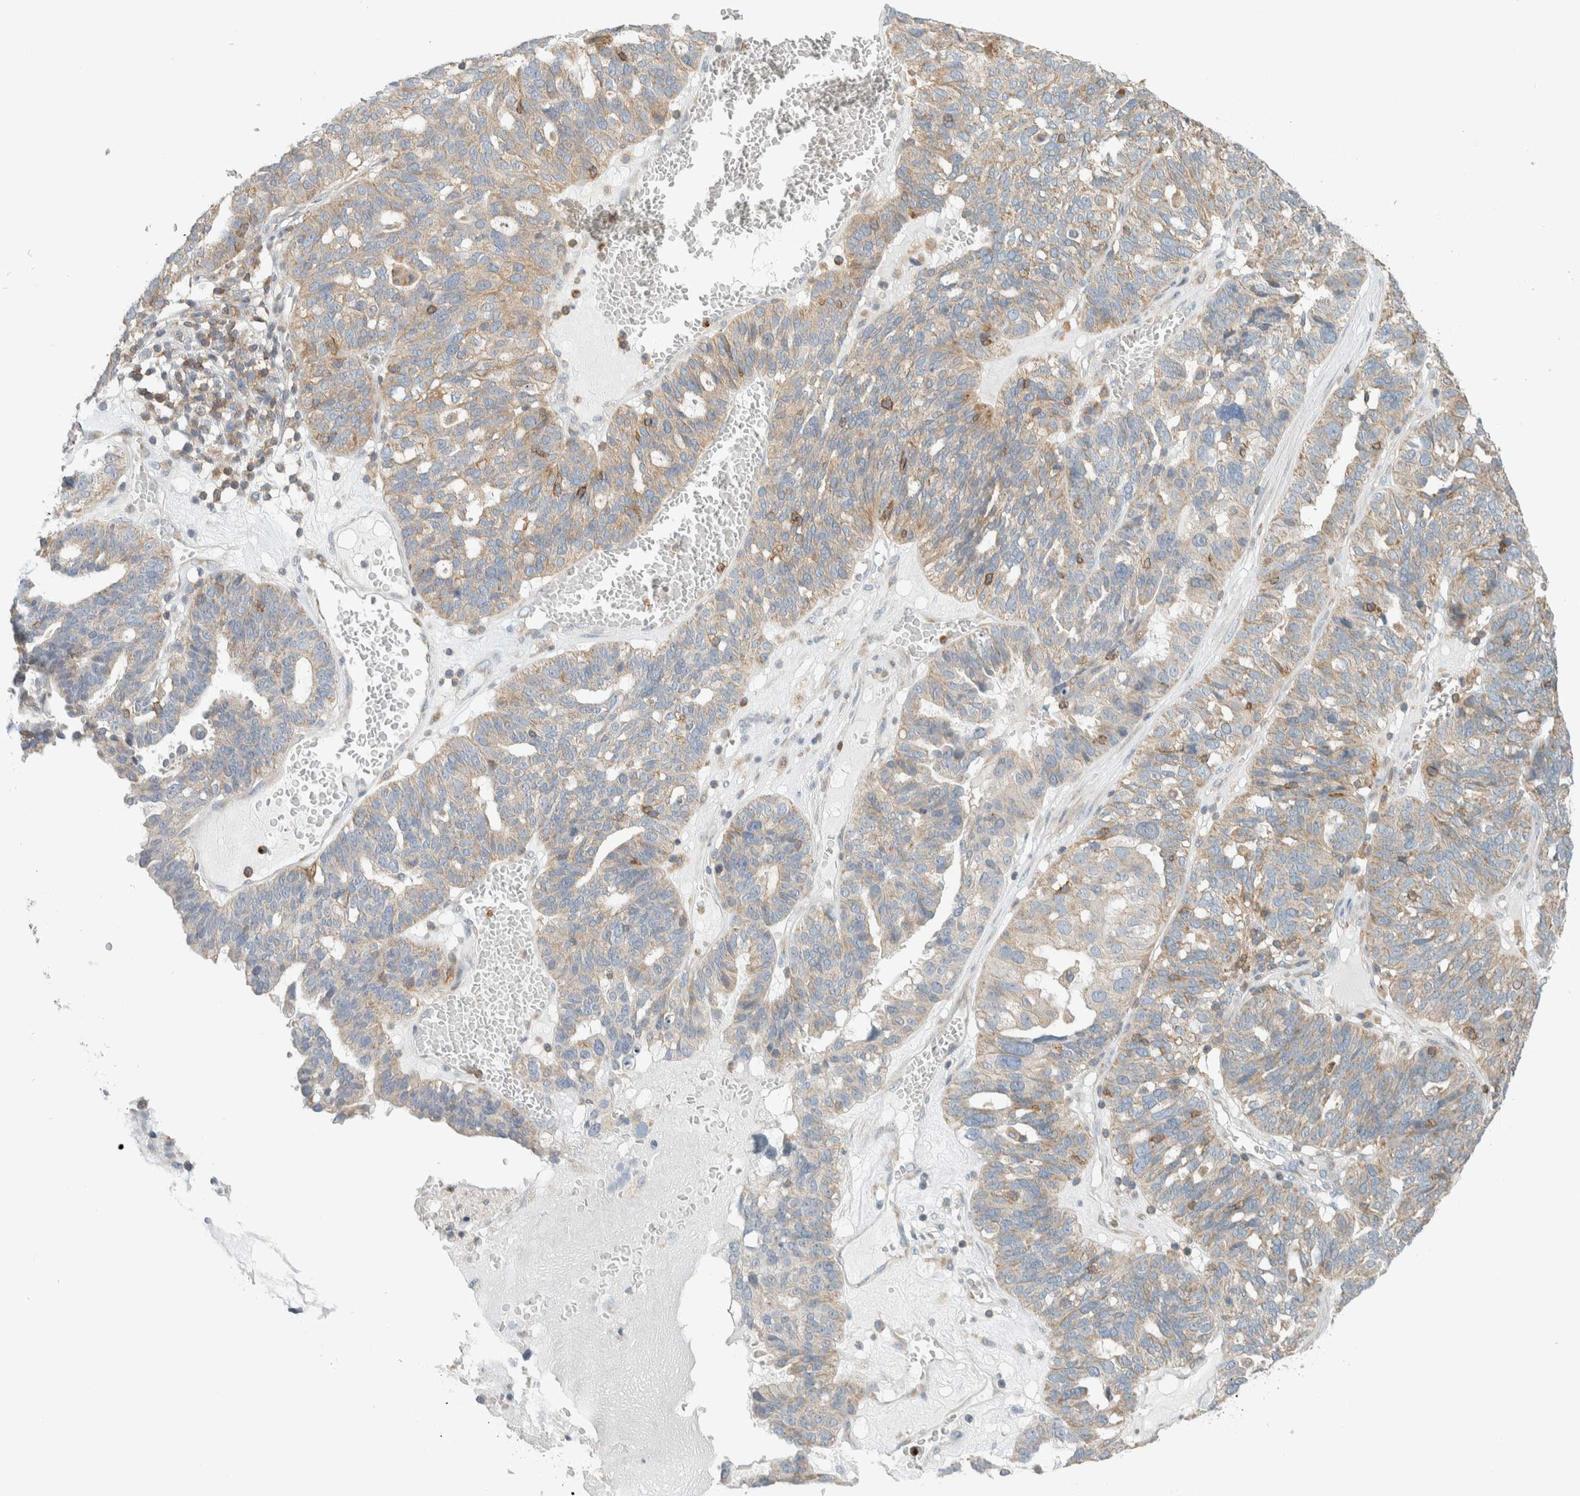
{"staining": {"intensity": "weak", "quantity": "25%-75%", "location": "cytoplasmic/membranous"}, "tissue": "ovarian cancer", "cell_type": "Tumor cells", "image_type": "cancer", "snomed": [{"axis": "morphology", "description": "Cystadenocarcinoma, serous, NOS"}, {"axis": "topography", "description": "Ovary"}], "caption": "Protein staining displays weak cytoplasmic/membranous expression in about 25%-75% of tumor cells in ovarian cancer.", "gene": "CCDC57", "patient": {"sex": "female", "age": 59}}